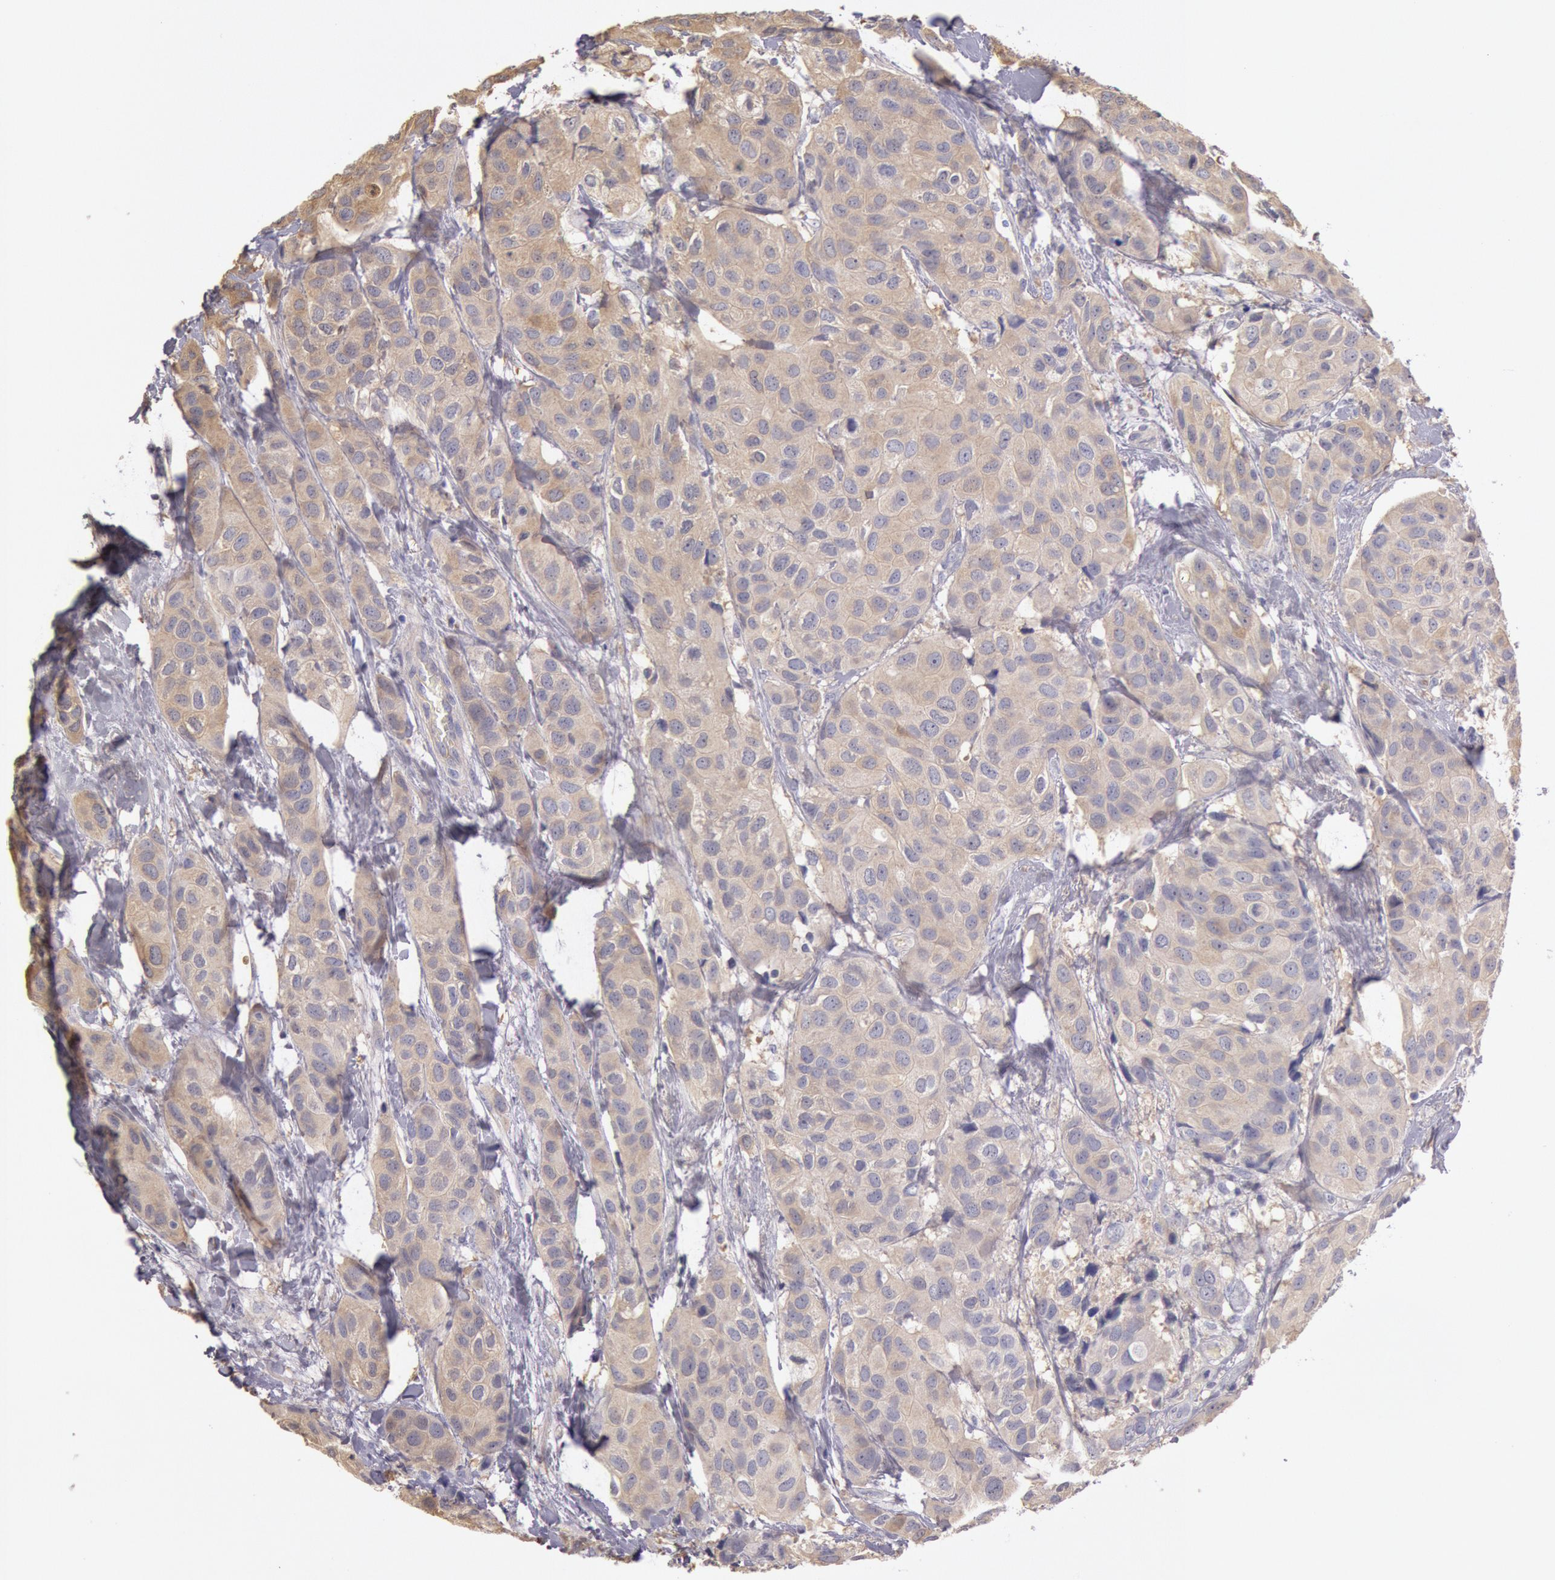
{"staining": {"intensity": "negative", "quantity": "none", "location": "none"}, "tissue": "breast cancer", "cell_type": "Tumor cells", "image_type": "cancer", "snomed": [{"axis": "morphology", "description": "Duct carcinoma"}, {"axis": "topography", "description": "Breast"}], "caption": "An immunohistochemistry (IHC) histopathology image of breast cancer is shown. There is no staining in tumor cells of breast cancer. (DAB (3,3'-diaminobenzidine) immunohistochemistry (IHC), high magnification).", "gene": "C1R", "patient": {"sex": "female", "age": 68}}